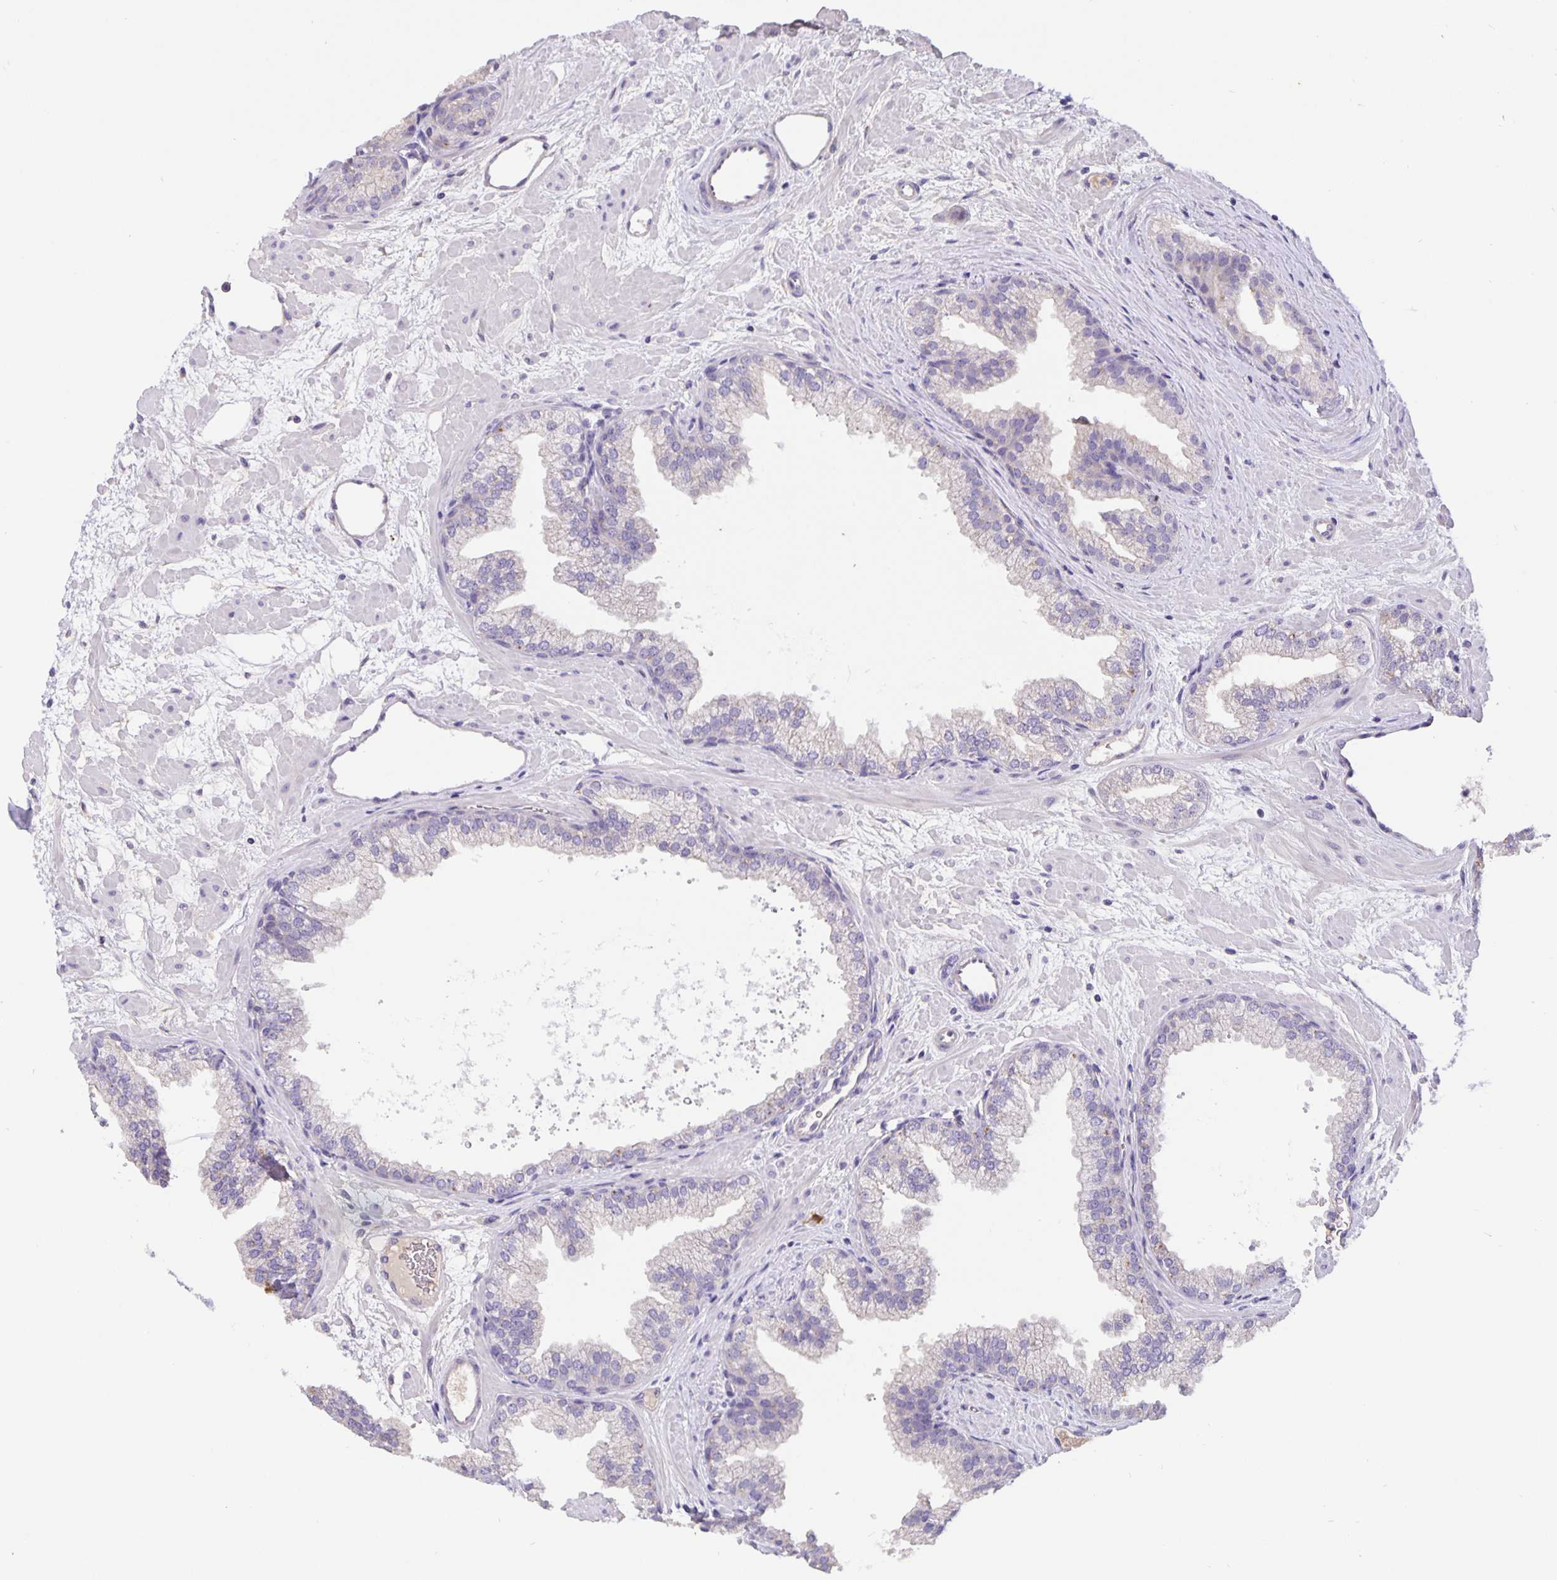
{"staining": {"intensity": "negative", "quantity": "none", "location": "none"}, "tissue": "prostate", "cell_type": "Glandular cells", "image_type": "normal", "snomed": [{"axis": "morphology", "description": "Normal tissue, NOS"}, {"axis": "topography", "description": "Prostate"}], "caption": "The IHC micrograph has no significant staining in glandular cells of prostate. Nuclei are stained in blue.", "gene": "EML6", "patient": {"sex": "male", "age": 37}}